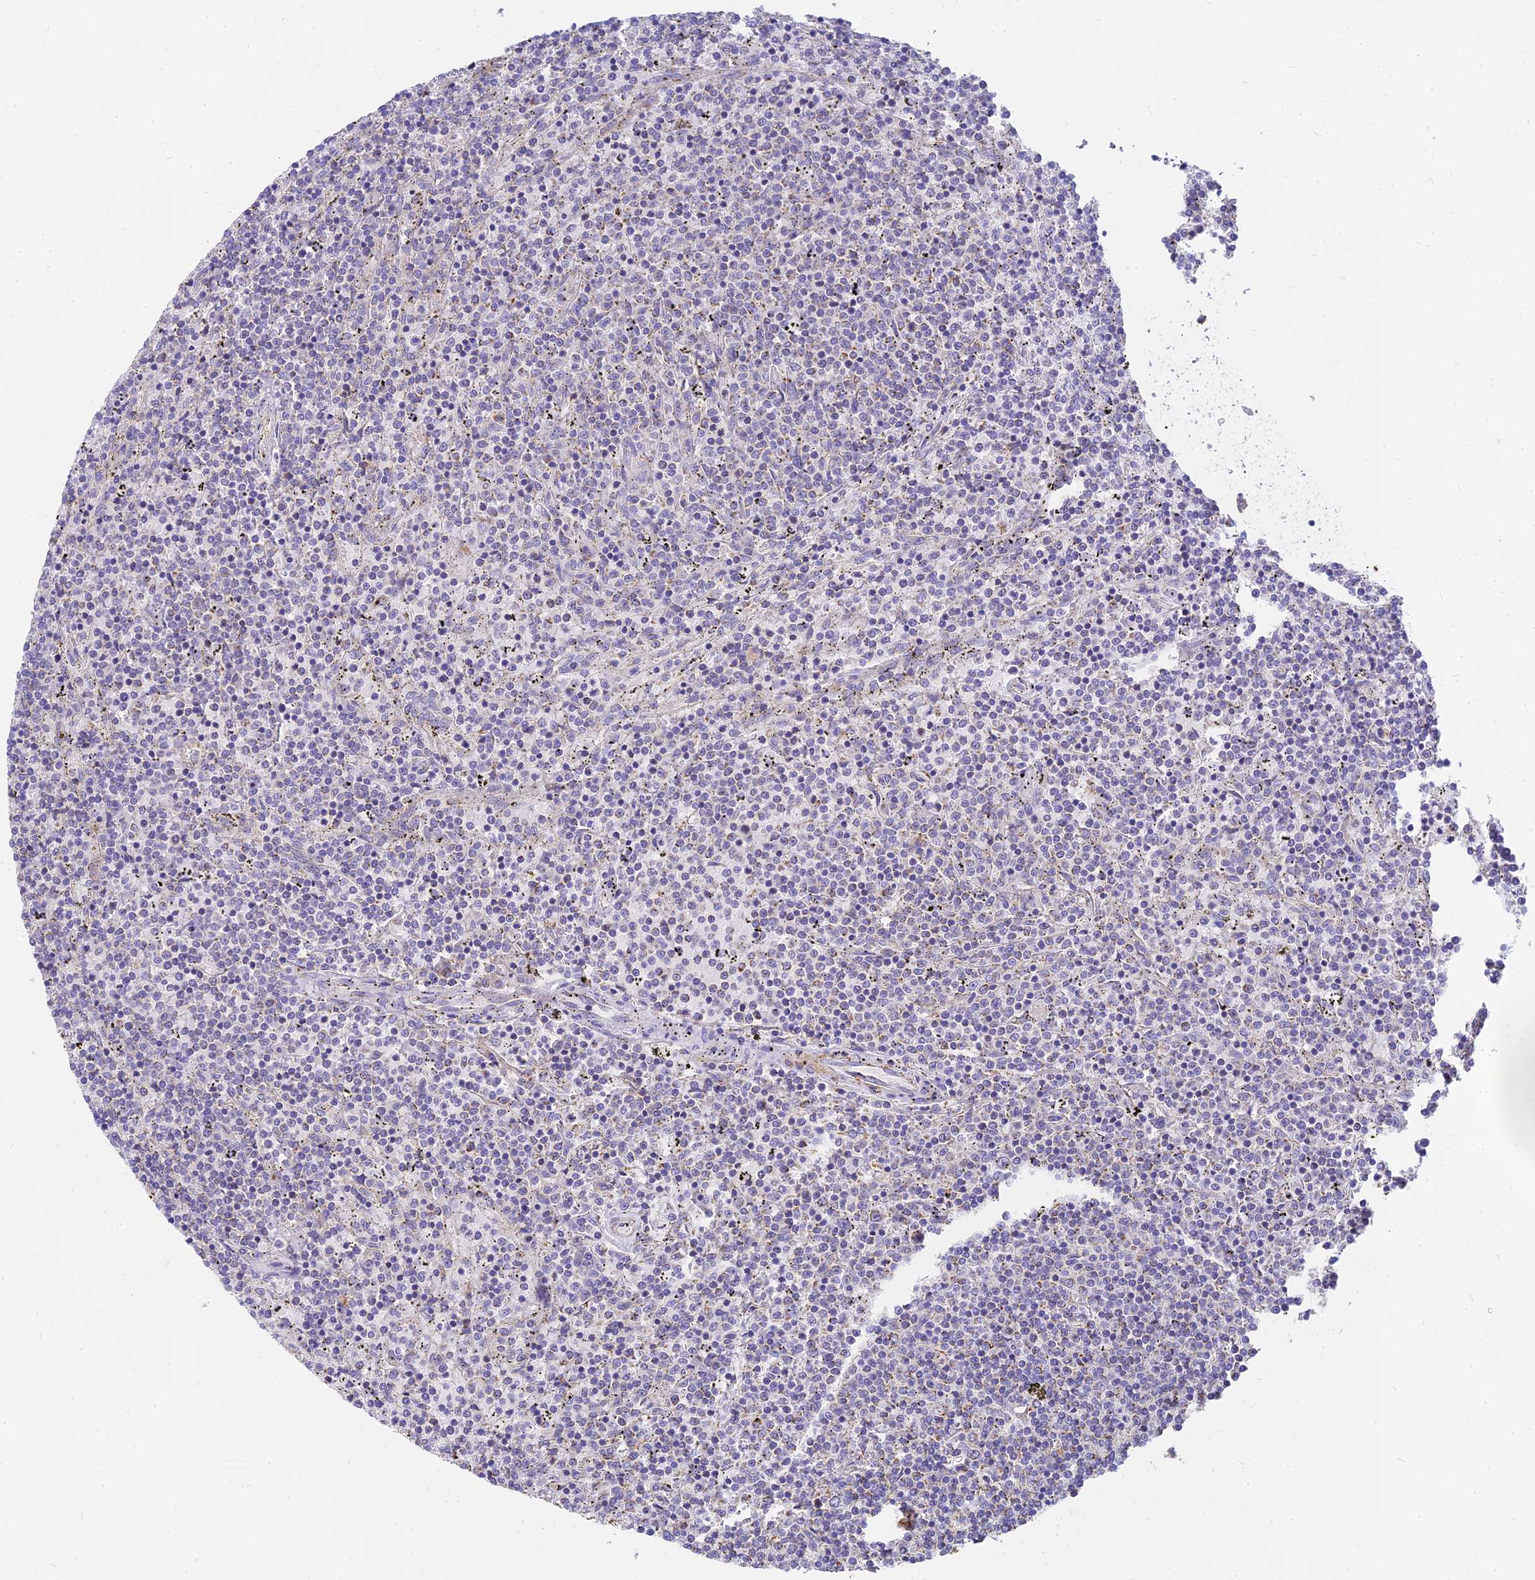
{"staining": {"intensity": "weak", "quantity": "25%-75%", "location": "cytoplasmic/membranous"}, "tissue": "lymphoma", "cell_type": "Tumor cells", "image_type": "cancer", "snomed": [{"axis": "morphology", "description": "Malignant lymphoma, non-Hodgkin's type, Low grade"}, {"axis": "topography", "description": "Spleen"}], "caption": "This histopathology image demonstrates immunohistochemistry (IHC) staining of human malignant lymphoma, non-Hodgkin's type (low-grade), with low weak cytoplasmic/membranous positivity in approximately 25%-75% of tumor cells.", "gene": "MRPL15", "patient": {"sex": "female", "age": 50}}